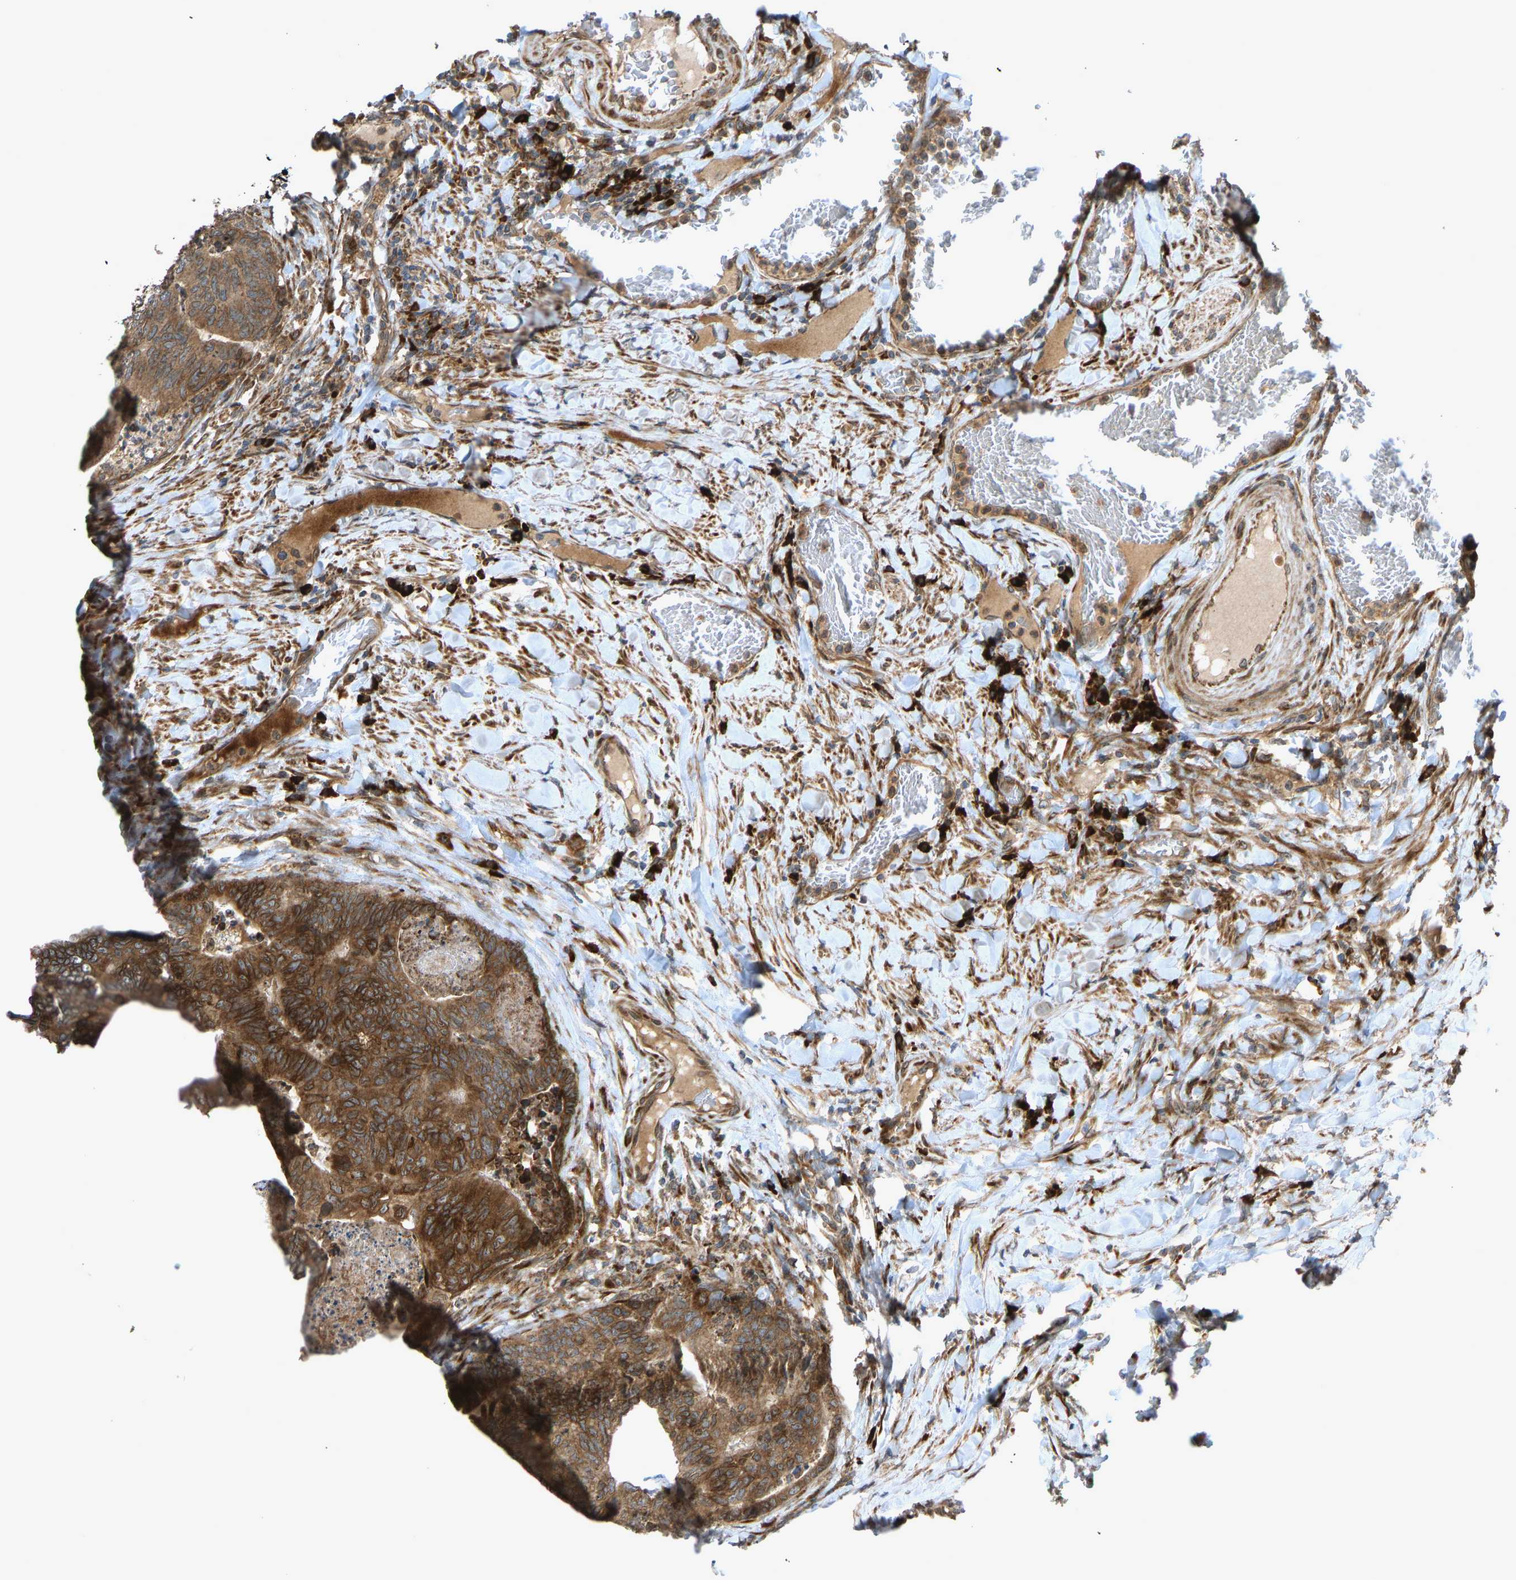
{"staining": {"intensity": "moderate", "quantity": ">75%", "location": "cytoplasmic/membranous"}, "tissue": "colorectal cancer", "cell_type": "Tumor cells", "image_type": "cancer", "snomed": [{"axis": "morphology", "description": "Adenocarcinoma, NOS"}, {"axis": "topography", "description": "Colon"}], "caption": "DAB (3,3'-diaminobenzidine) immunohistochemical staining of human colorectal cancer (adenocarcinoma) demonstrates moderate cytoplasmic/membranous protein positivity in approximately >75% of tumor cells.", "gene": "RPN2", "patient": {"sex": "female", "age": 67}}